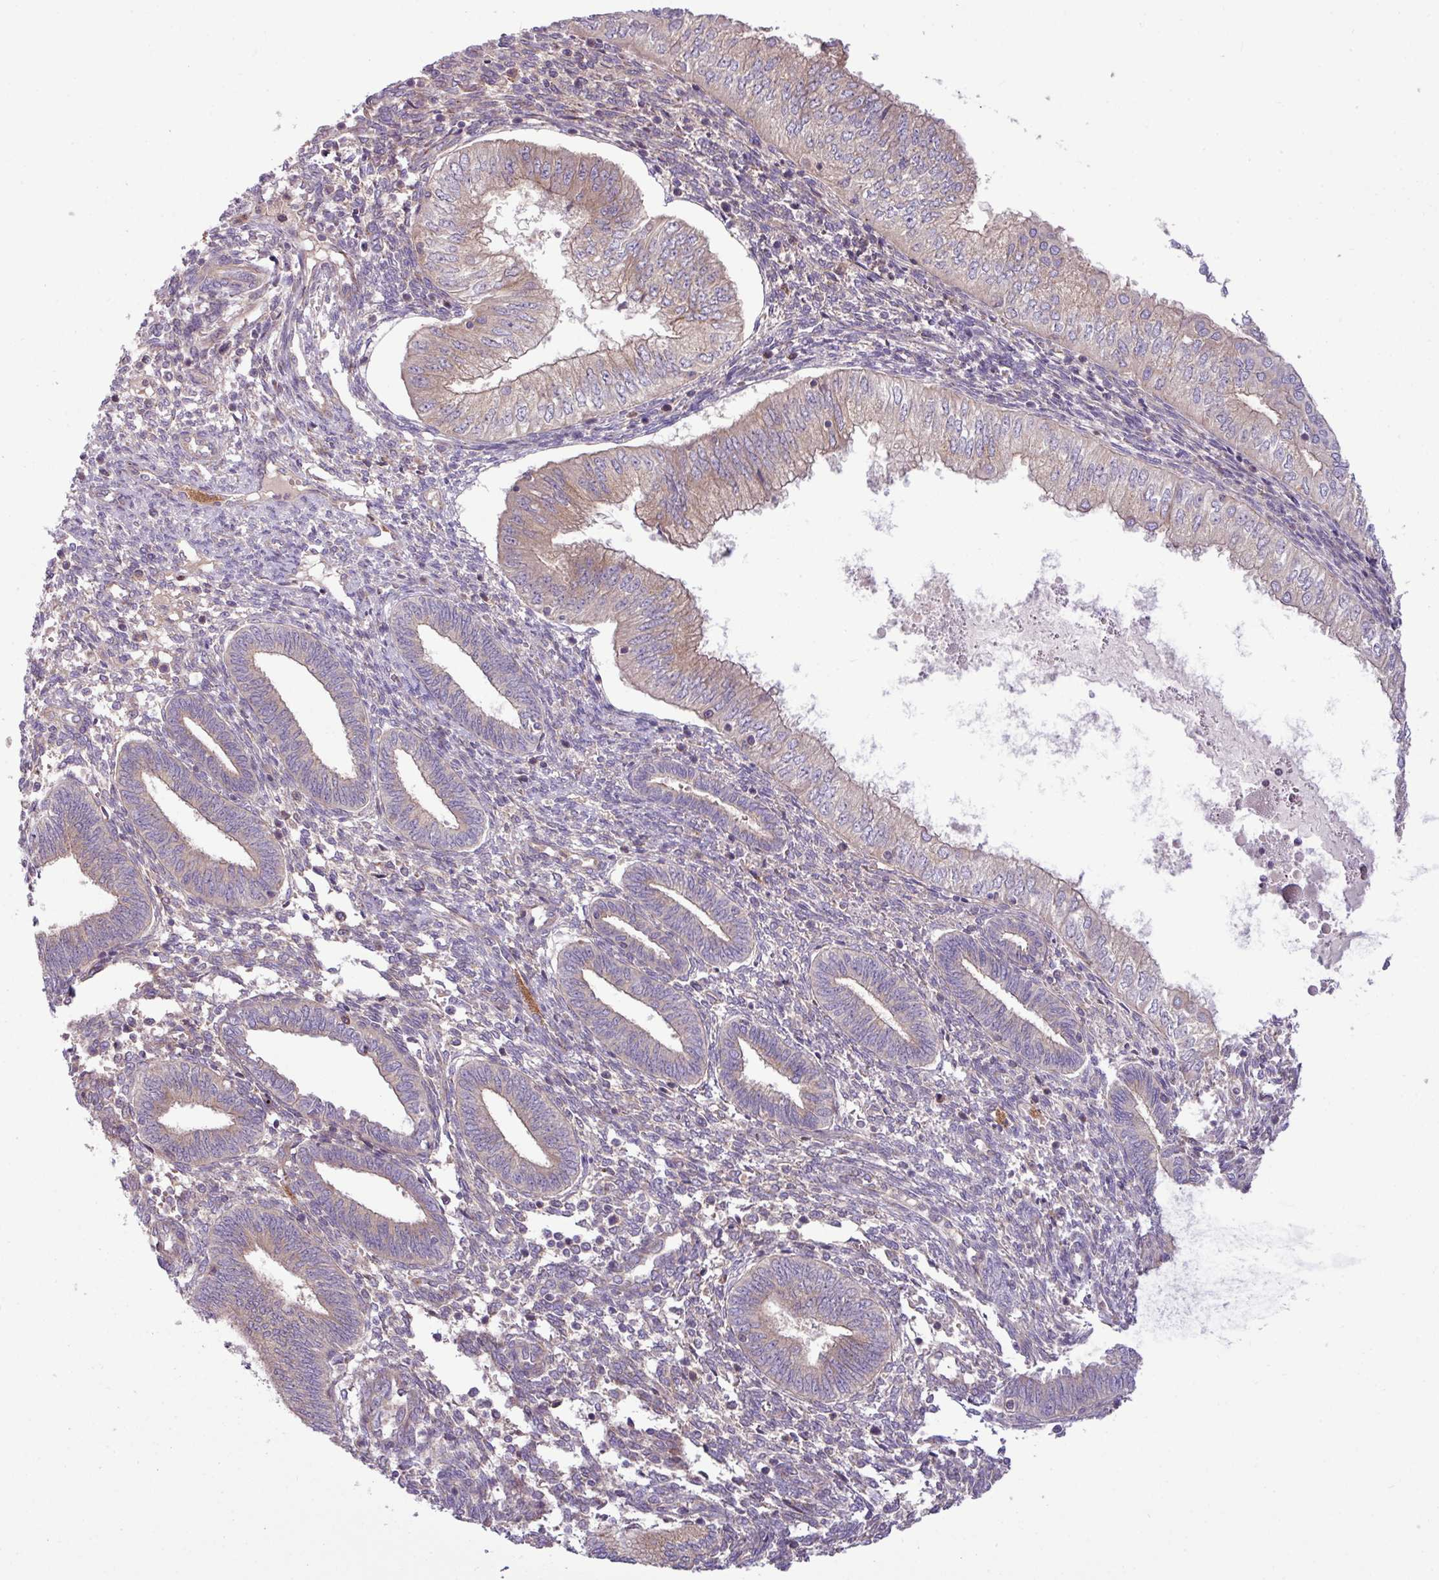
{"staining": {"intensity": "weak", "quantity": "25%-75%", "location": "cytoplasmic/membranous"}, "tissue": "endometrial cancer", "cell_type": "Tumor cells", "image_type": "cancer", "snomed": [{"axis": "morphology", "description": "Normal tissue, NOS"}, {"axis": "morphology", "description": "Adenocarcinoma, NOS"}, {"axis": "topography", "description": "Endometrium"}], "caption": "Endometrial adenocarcinoma stained for a protein (brown) exhibits weak cytoplasmic/membranous positive expression in approximately 25%-75% of tumor cells.", "gene": "RAB19", "patient": {"sex": "female", "age": 53}}